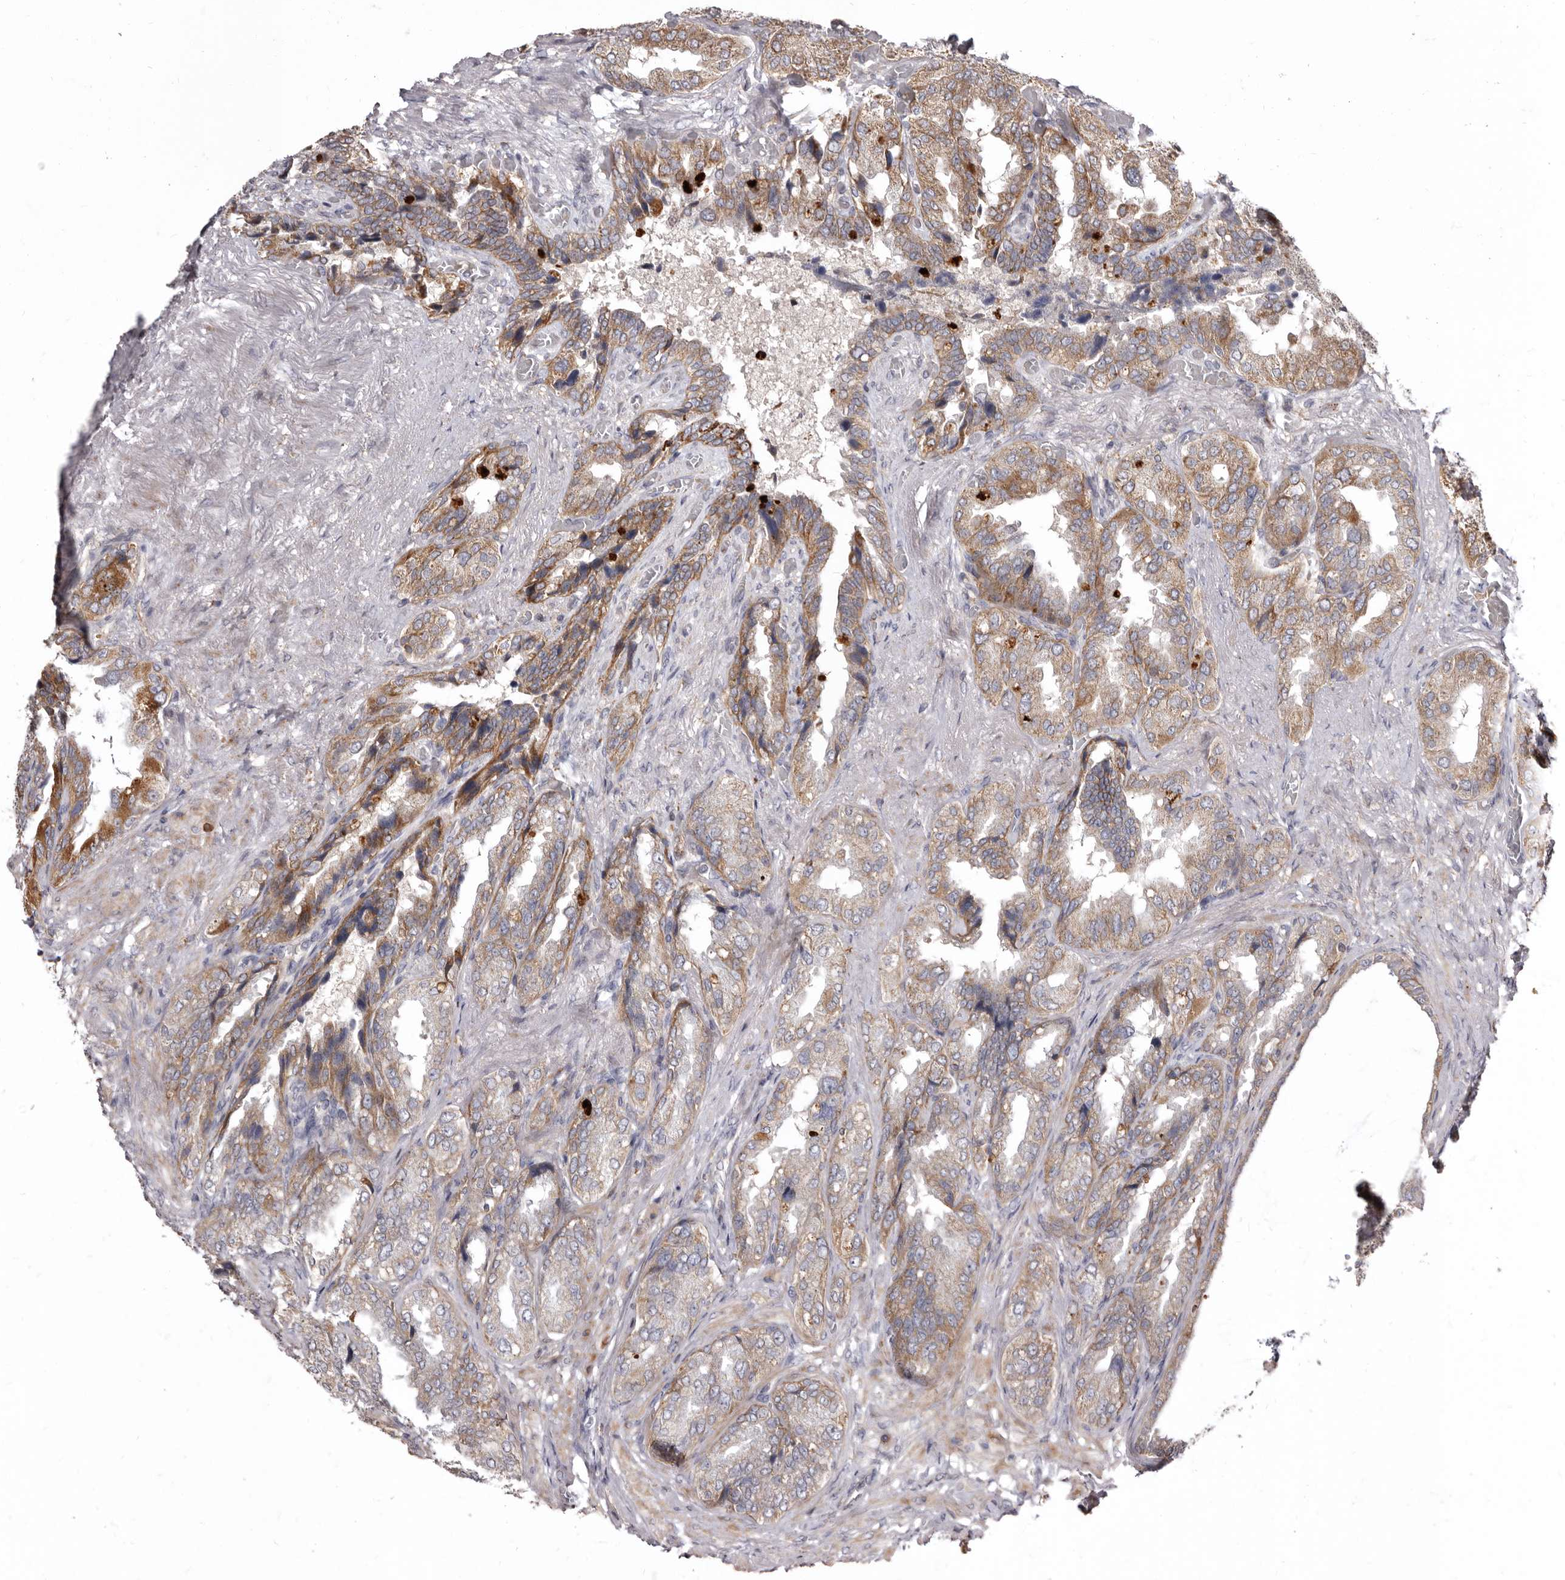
{"staining": {"intensity": "moderate", "quantity": ">75%", "location": "cytoplasmic/membranous"}, "tissue": "seminal vesicle", "cell_type": "Glandular cells", "image_type": "normal", "snomed": [{"axis": "morphology", "description": "Normal tissue, NOS"}, {"axis": "topography", "description": "Seminal veicle"}, {"axis": "topography", "description": "Peripheral nerve tissue"}], "caption": "Moderate cytoplasmic/membranous positivity is identified in about >75% of glandular cells in benign seminal vesicle. (DAB IHC, brown staining for protein, blue staining for nuclei).", "gene": "SMC4", "patient": {"sex": "male", "age": 63}}